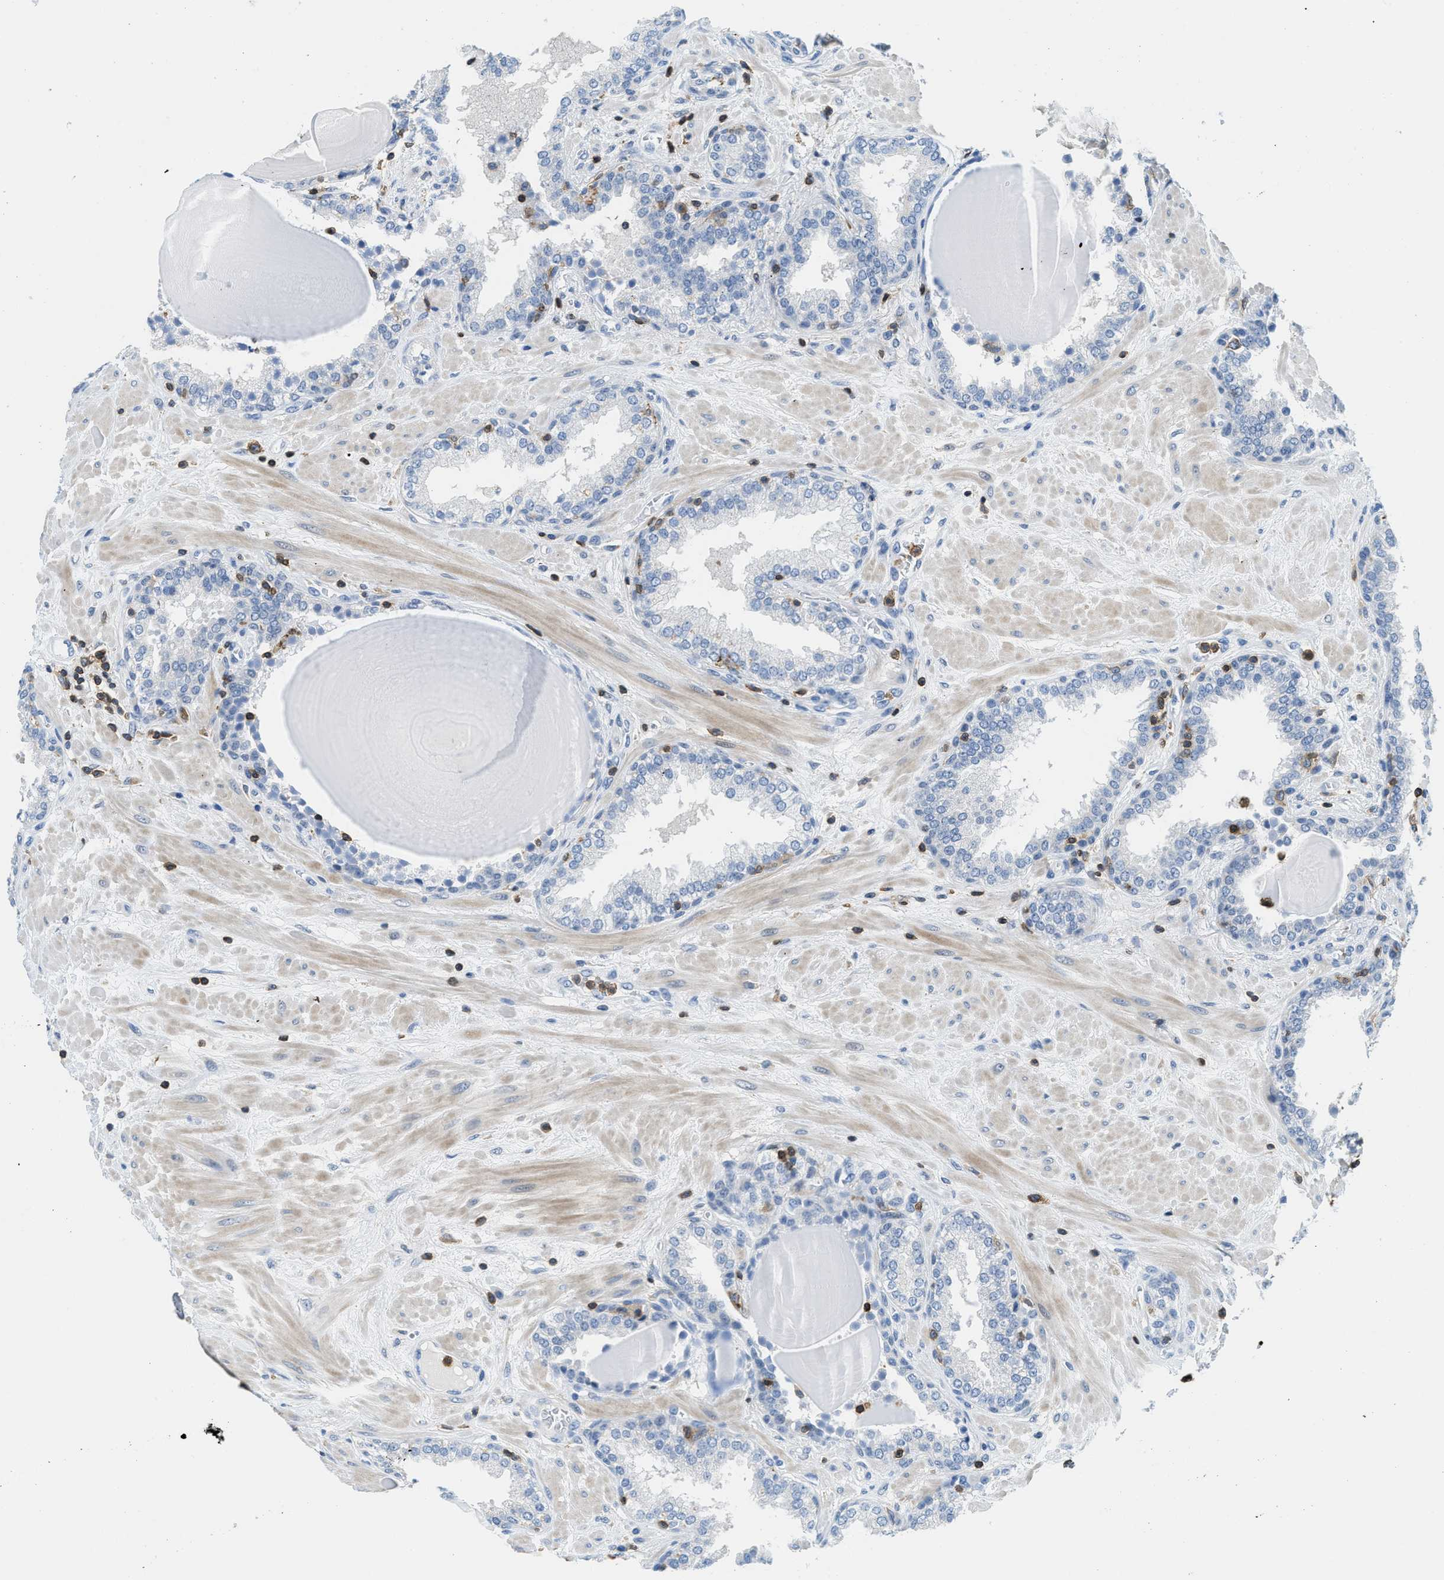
{"staining": {"intensity": "negative", "quantity": "none", "location": "none"}, "tissue": "prostate", "cell_type": "Glandular cells", "image_type": "normal", "snomed": [{"axis": "morphology", "description": "Normal tissue, NOS"}, {"axis": "topography", "description": "Prostate"}], "caption": "This is an IHC histopathology image of unremarkable human prostate. There is no expression in glandular cells.", "gene": "FAM151A", "patient": {"sex": "male", "age": 51}}